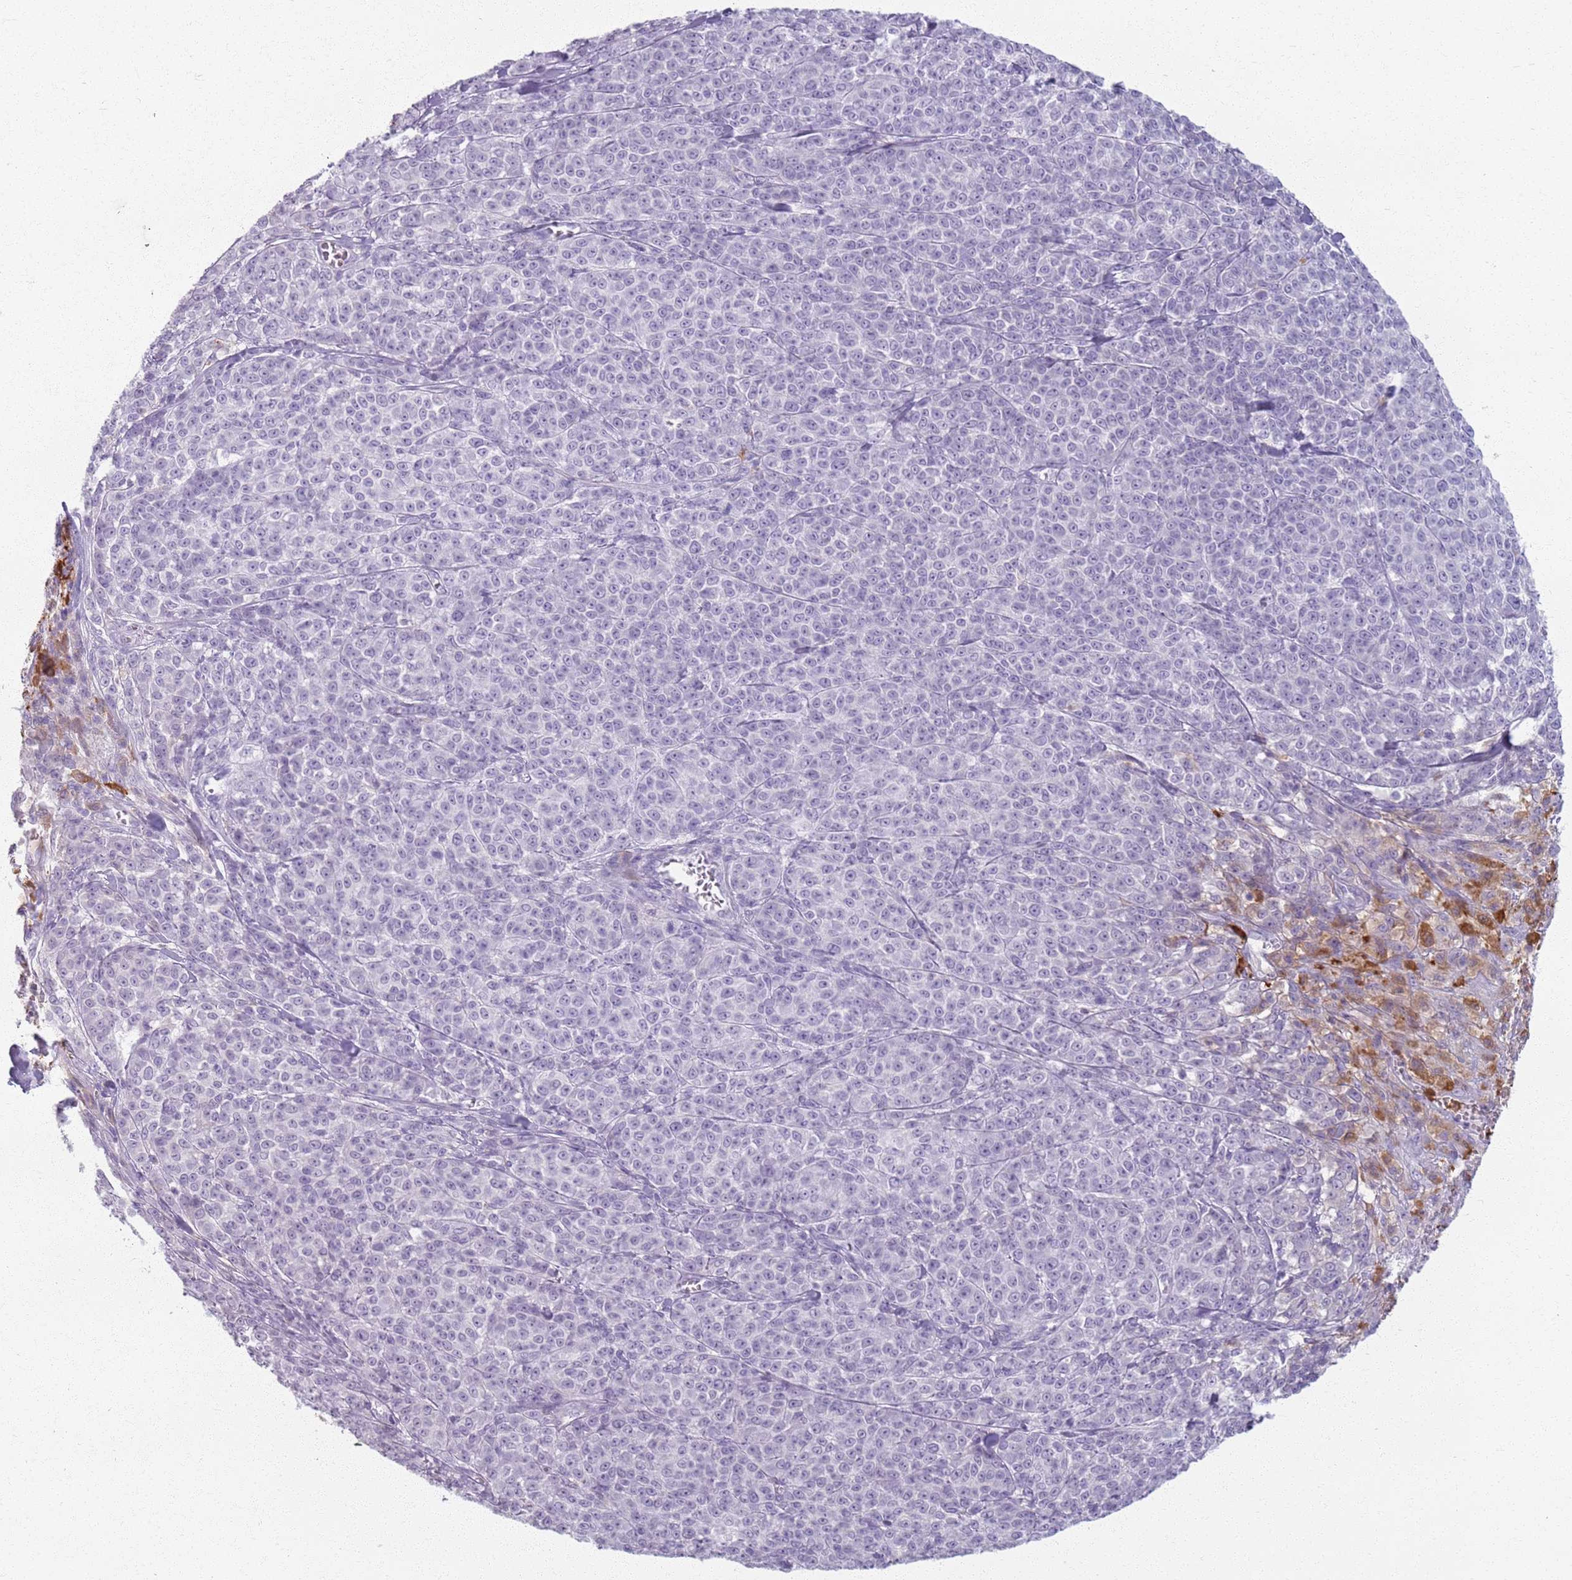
{"staining": {"intensity": "negative", "quantity": "none", "location": "none"}, "tissue": "melanoma", "cell_type": "Tumor cells", "image_type": "cancer", "snomed": [{"axis": "morphology", "description": "Normal tissue, NOS"}, {"axis": "morphology", "description": "Malignant melanoma, NOS"}, {"axis": "topography", "description": "Skin"}], "caption": "Immunohistochemical staining of human melanoma demonstrates no significant staining in tumor cells.", "gene": "GDPGP1", "patient": {"sex": "female", "age": 34}}